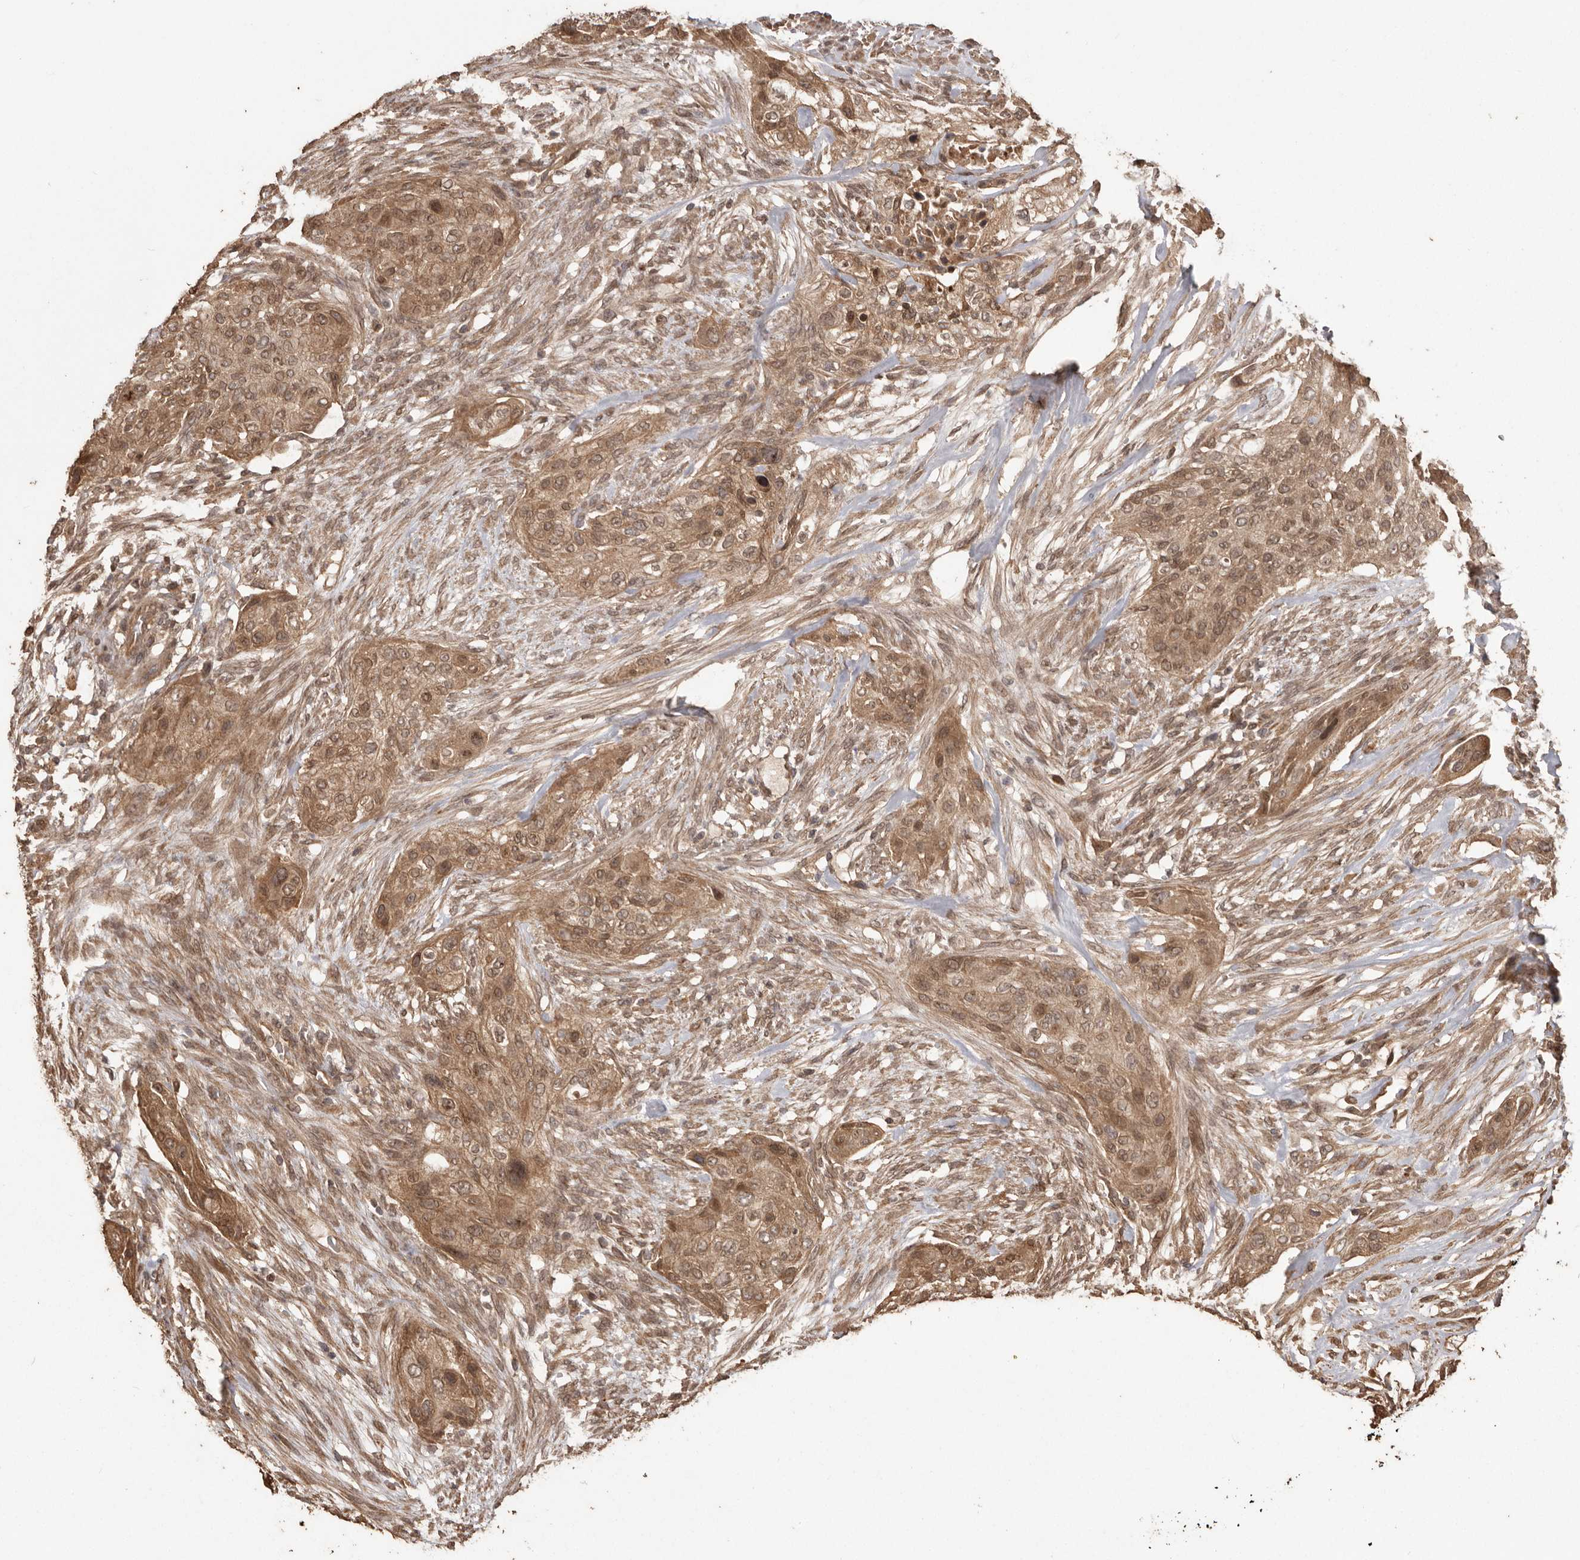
{"staining": {"intensity": "moderate", "quantity": ">75%", "location": "cytoplasmic/membranous,nuclear"}, "tissue": "urothelial cancer", "cell_type": "Tumor cells", "image_type": "cancer", "snomed": [{"axis": "morphology", "description": "Urothelial carcinoma, High grade"}, {"axis": "topography", "description": "Urinary bladder"}], "caption": "Tumor cells show moderate cytoplasmic/membranous and nuclear expression in approximately >75% of cells in urothelial carcinoma (high-grade).", "gene": "NUP43", "patient": {"sex": "male", "age": 35}}